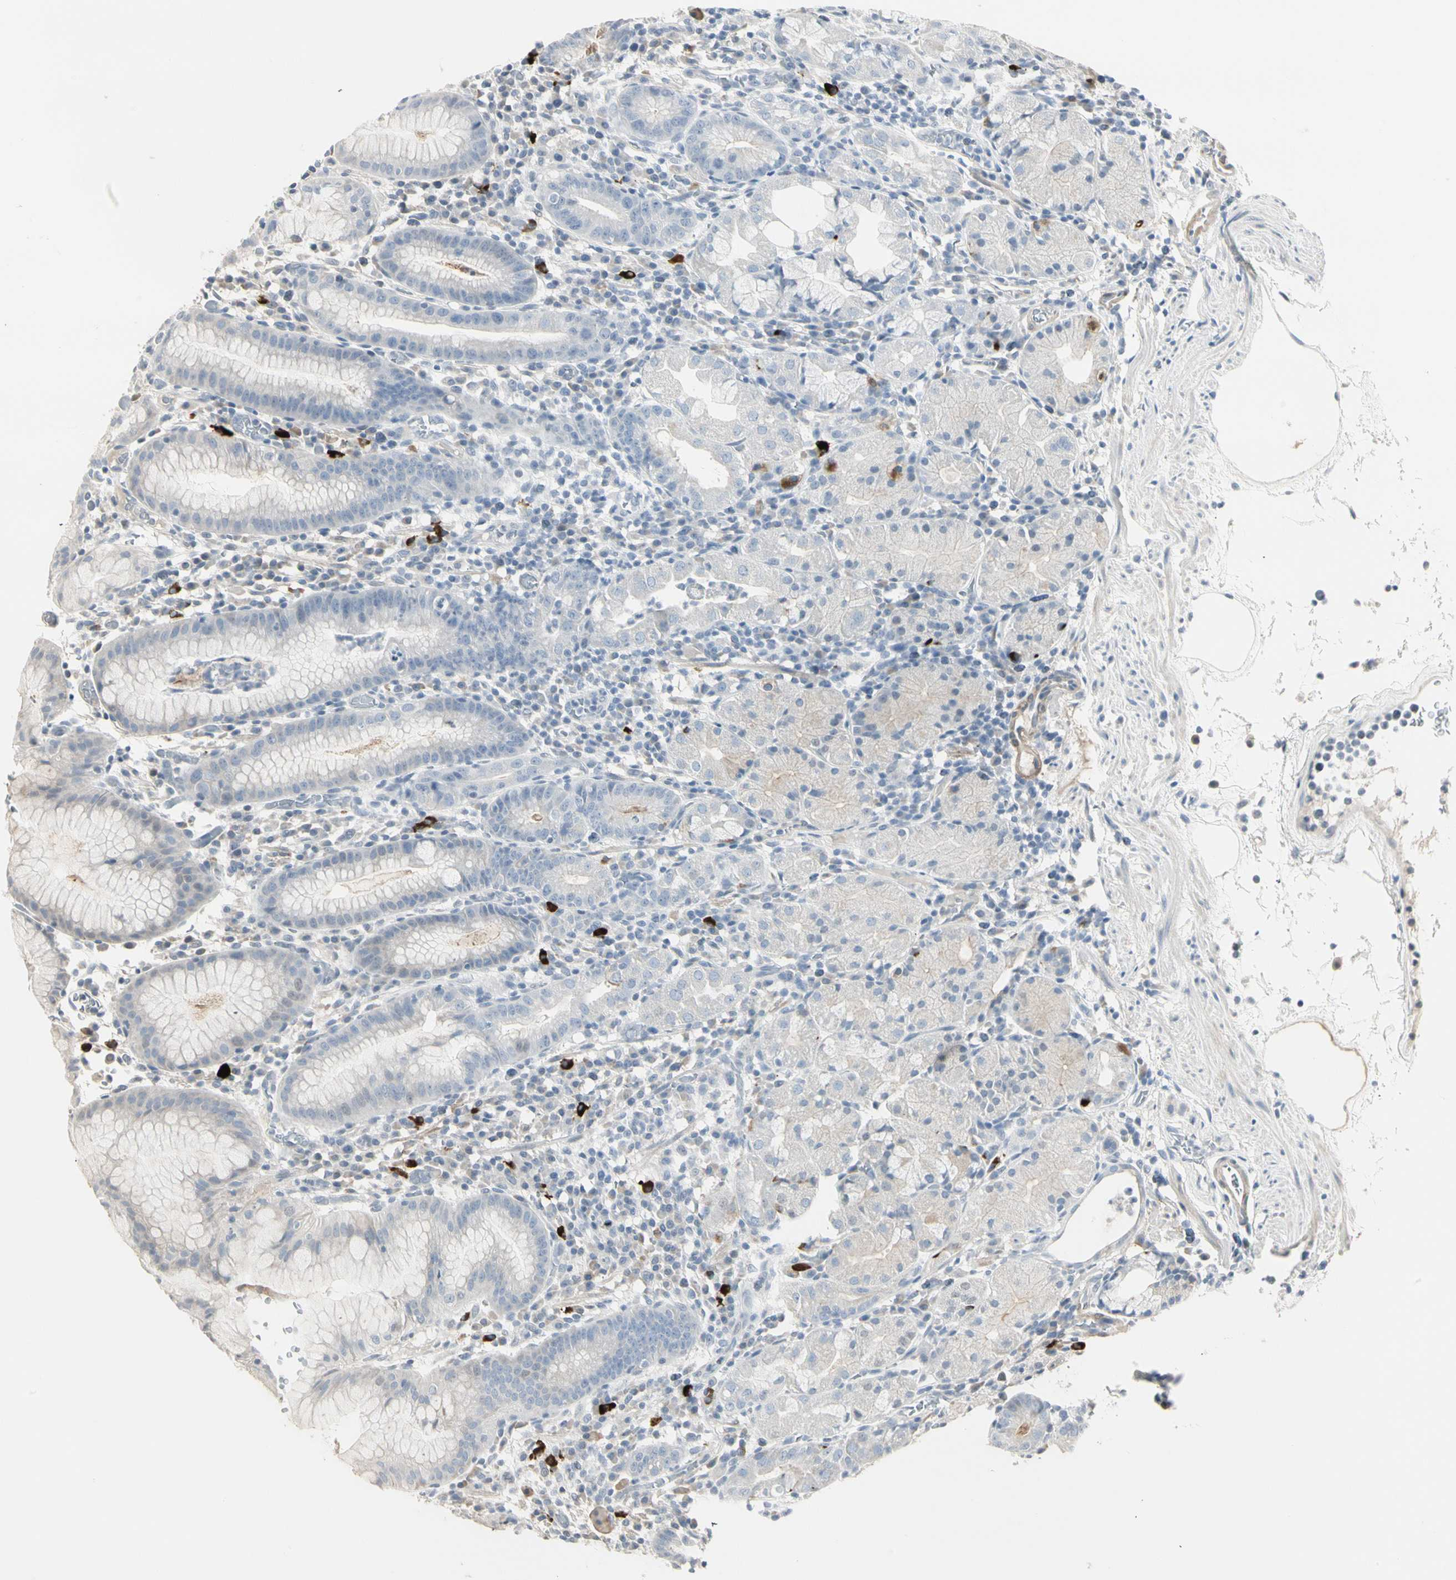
{"staining": {"intensity": "negative", "quantity": "none", "location": "none"}, "tissue": "stomach", "cell_type": "Glandular cells", "image_type": "normal", "snomed": [{"axis": "morphology", "description": "Normal tissue, NOS"}, {"axis": "topography", "description": "Stomach"}, {"axis": "topography", "description": "Stomach, lower"}], "caption": "High power microscopy histopathology image of an immunohistochemistry histopathology image of benign stomach, revealing no significant staining in glandular cells. (Stains: DAB immunohistochemistry with hematoxylin counter stain, Microscopy: brightfield microscopy at high magnification).", "gene": "DMPK", "patient": {"sex": "female", "age": 75}}